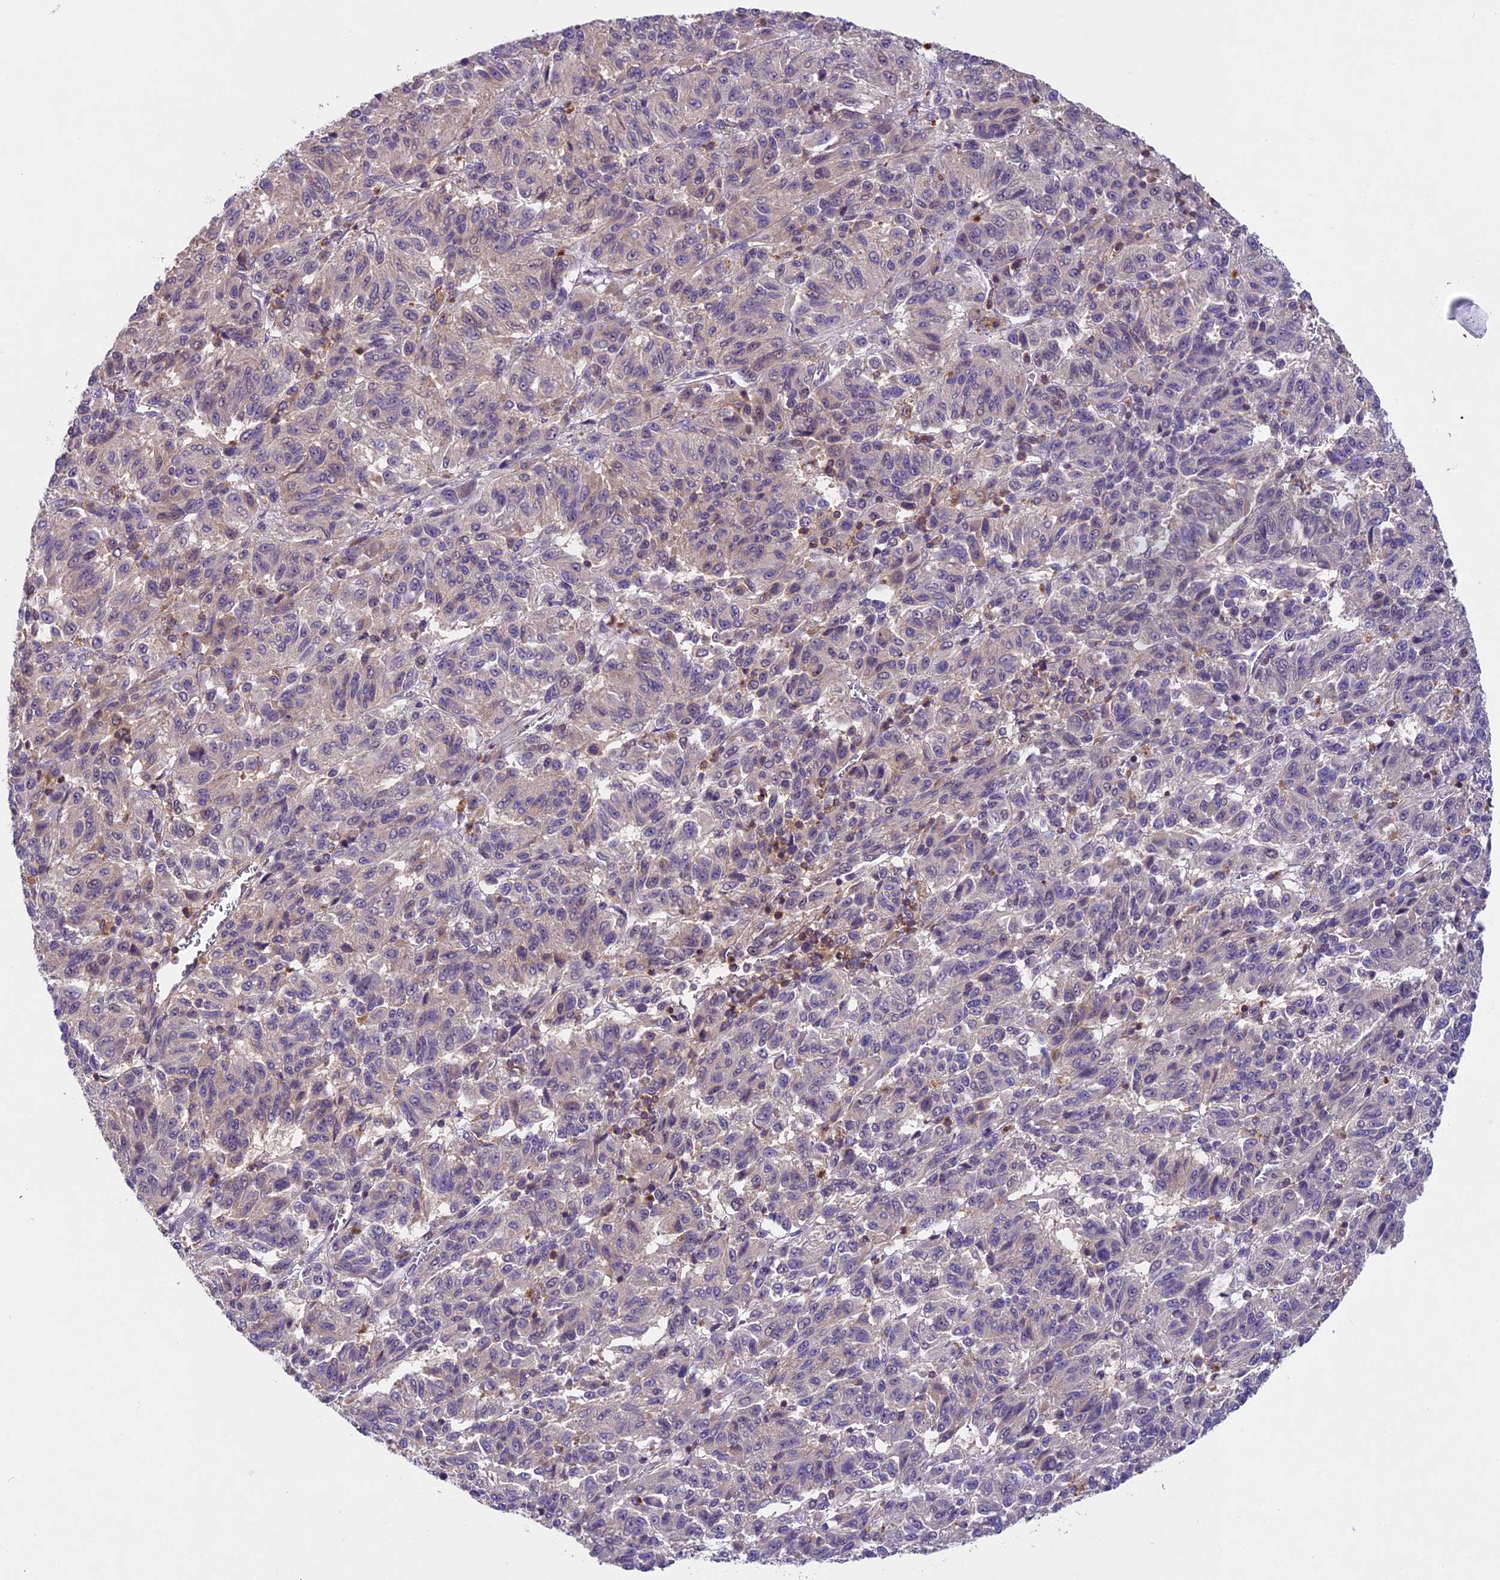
{"staining": {"intensity": "negative", "quantity": "none", "location": "none"}, "tissue": "melanoma", "cell_type": "Tumor cells", "image_type": "cancer", "snomed": [{"axis": "morphology", "description": "Malignant melanoma, Metastatic site"}, {"axis": "topography", "description": "Lung"}], "caption": "Malignant melanoma (metastatic site) was stained to show a protein in brown. There is no significant expression in tumor cells.", "gene": "TBC1D1", "patient": {"sex": "male", "age": 64}}